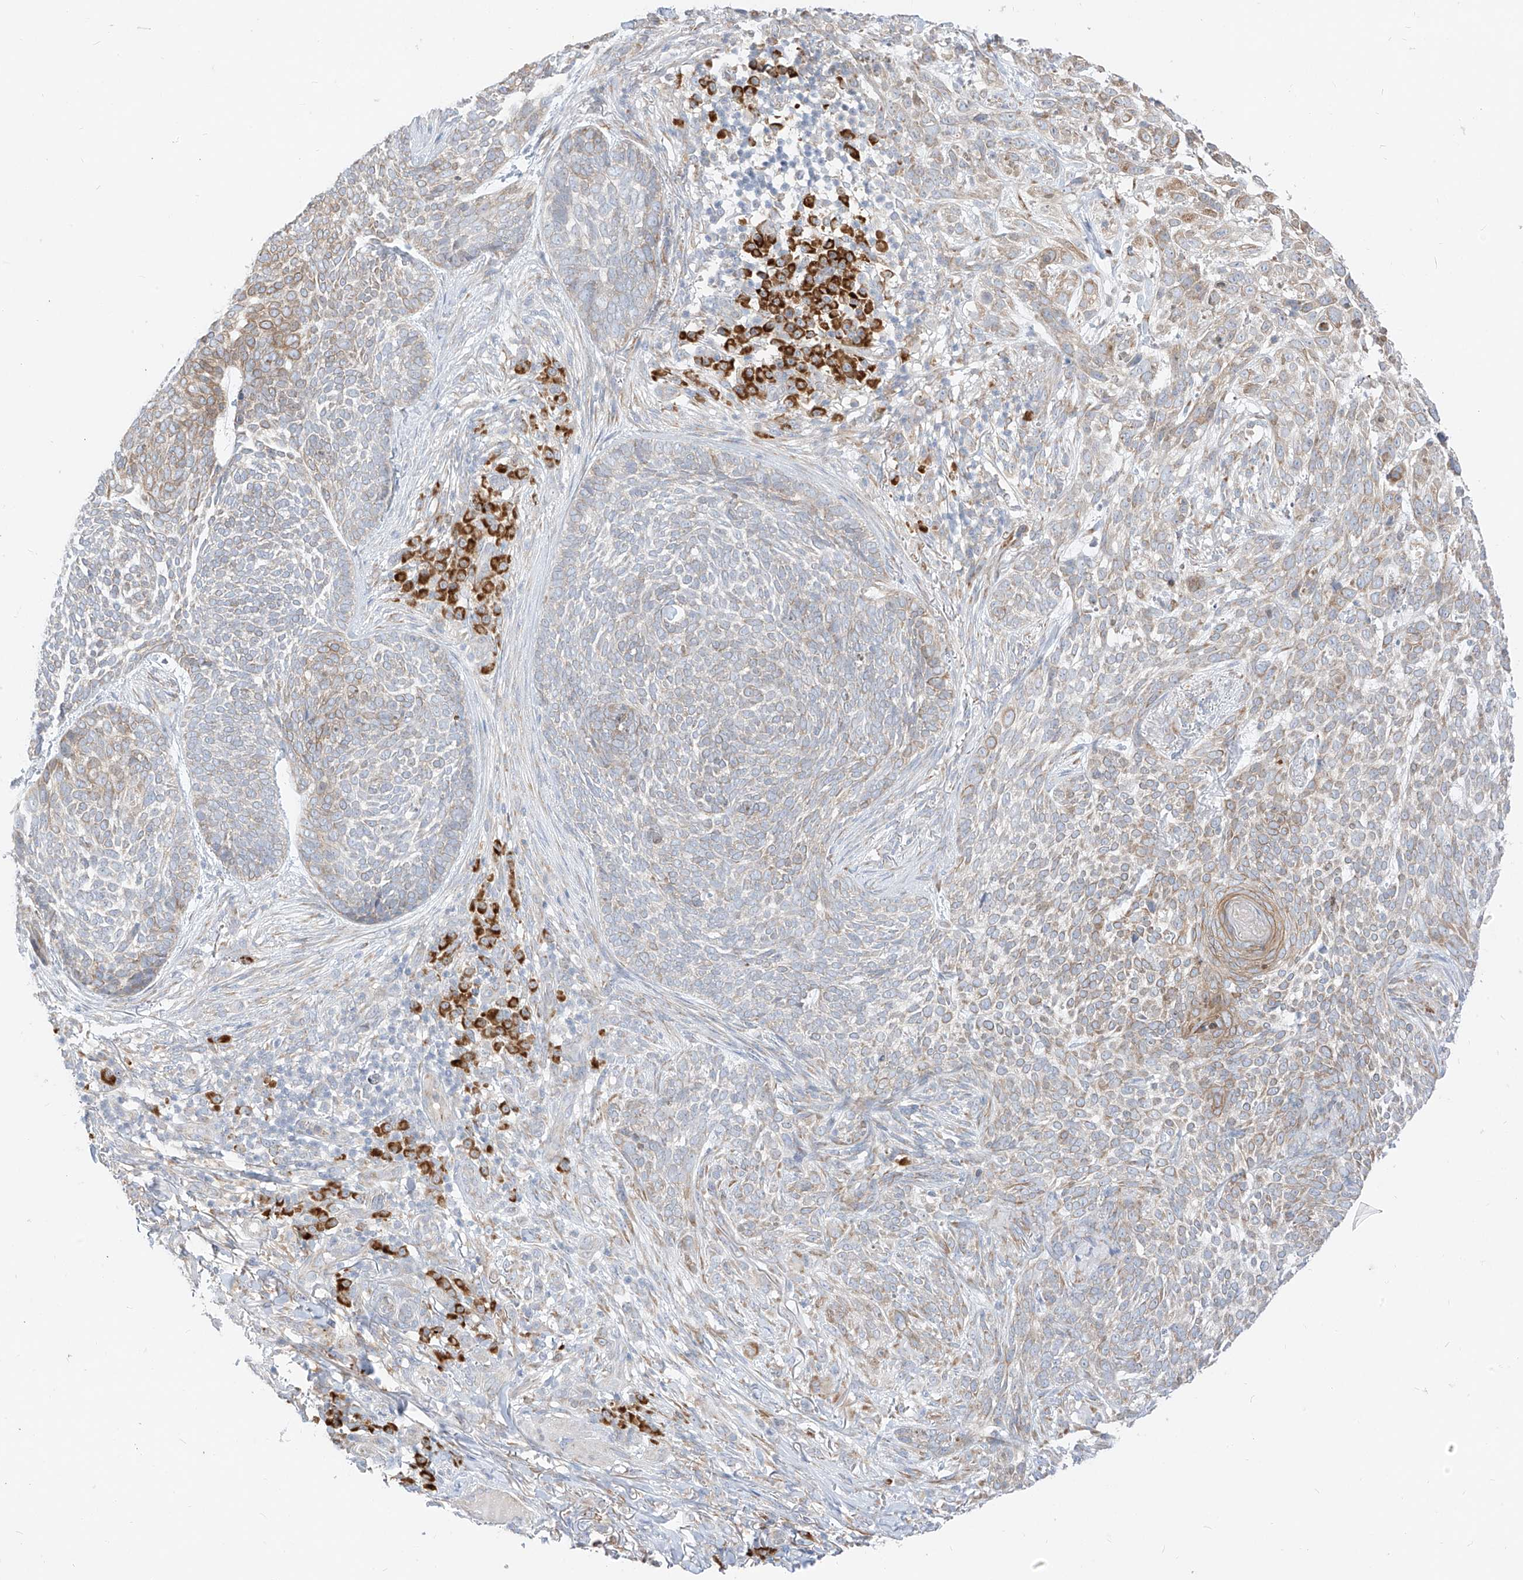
{"staining": {"intensity": "moderate", "quantity": "<25%", "location": "cytoplasmic/membranous"}, "tissue": "skin cancer", "cell_type": "Tumor cells", "image_type": "cancer", "snomed": [{"axis": "morphology", "description": "Basal cell carcinoma"}, {"axis": "topography", "description": "Skin"}], "caption": "A brown stain labels moderate cytoplasmic/membranous expression of a protein in basal cell carcinoma (skin) tumor cells.", "gene": "STT3A", "patient": {"sex": "female", "age": 64}}